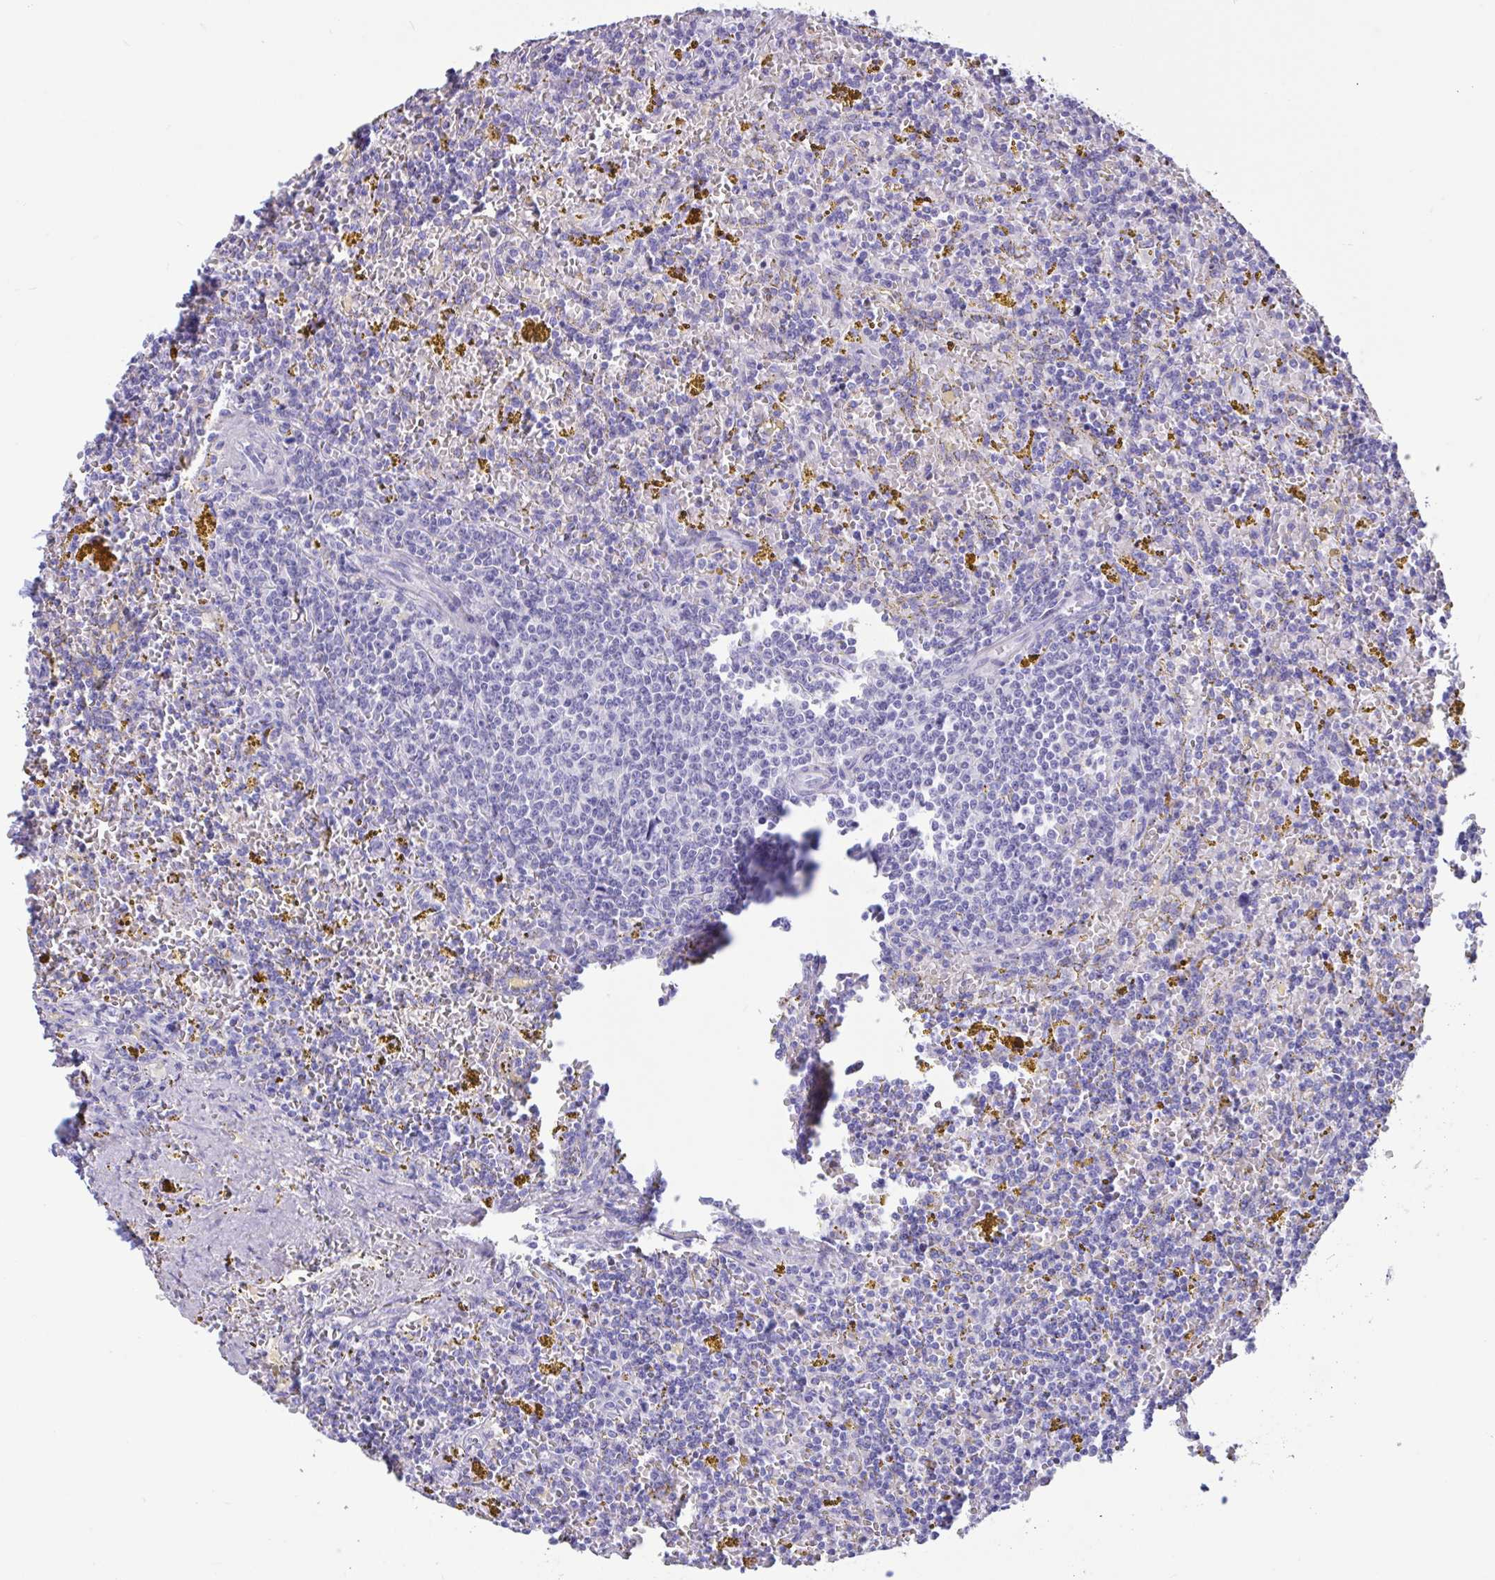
{"staining": {"intensity": "negative", "quantity": "none", "location": "none"}, "tissue": "lymphoma", "cell_type": "Tumor cells", "image_type": "cancer", "snomed": [{"axis": "morphology", "description": "Malignant lymphoma, non-Hodgkin's type, Low grade"}, {"axis": "topography", "description": "Spleen"}, {"axis": "topography", "description": "Lymph node"}], "caption": "Immunohistochemical staining of human malignant lymphoma, non-Hodgkin's type (low-grade) shows no significant positivity in tumor cells.", "gene": "TNNC1", "patient": {"sex": "female", "age": 66}}